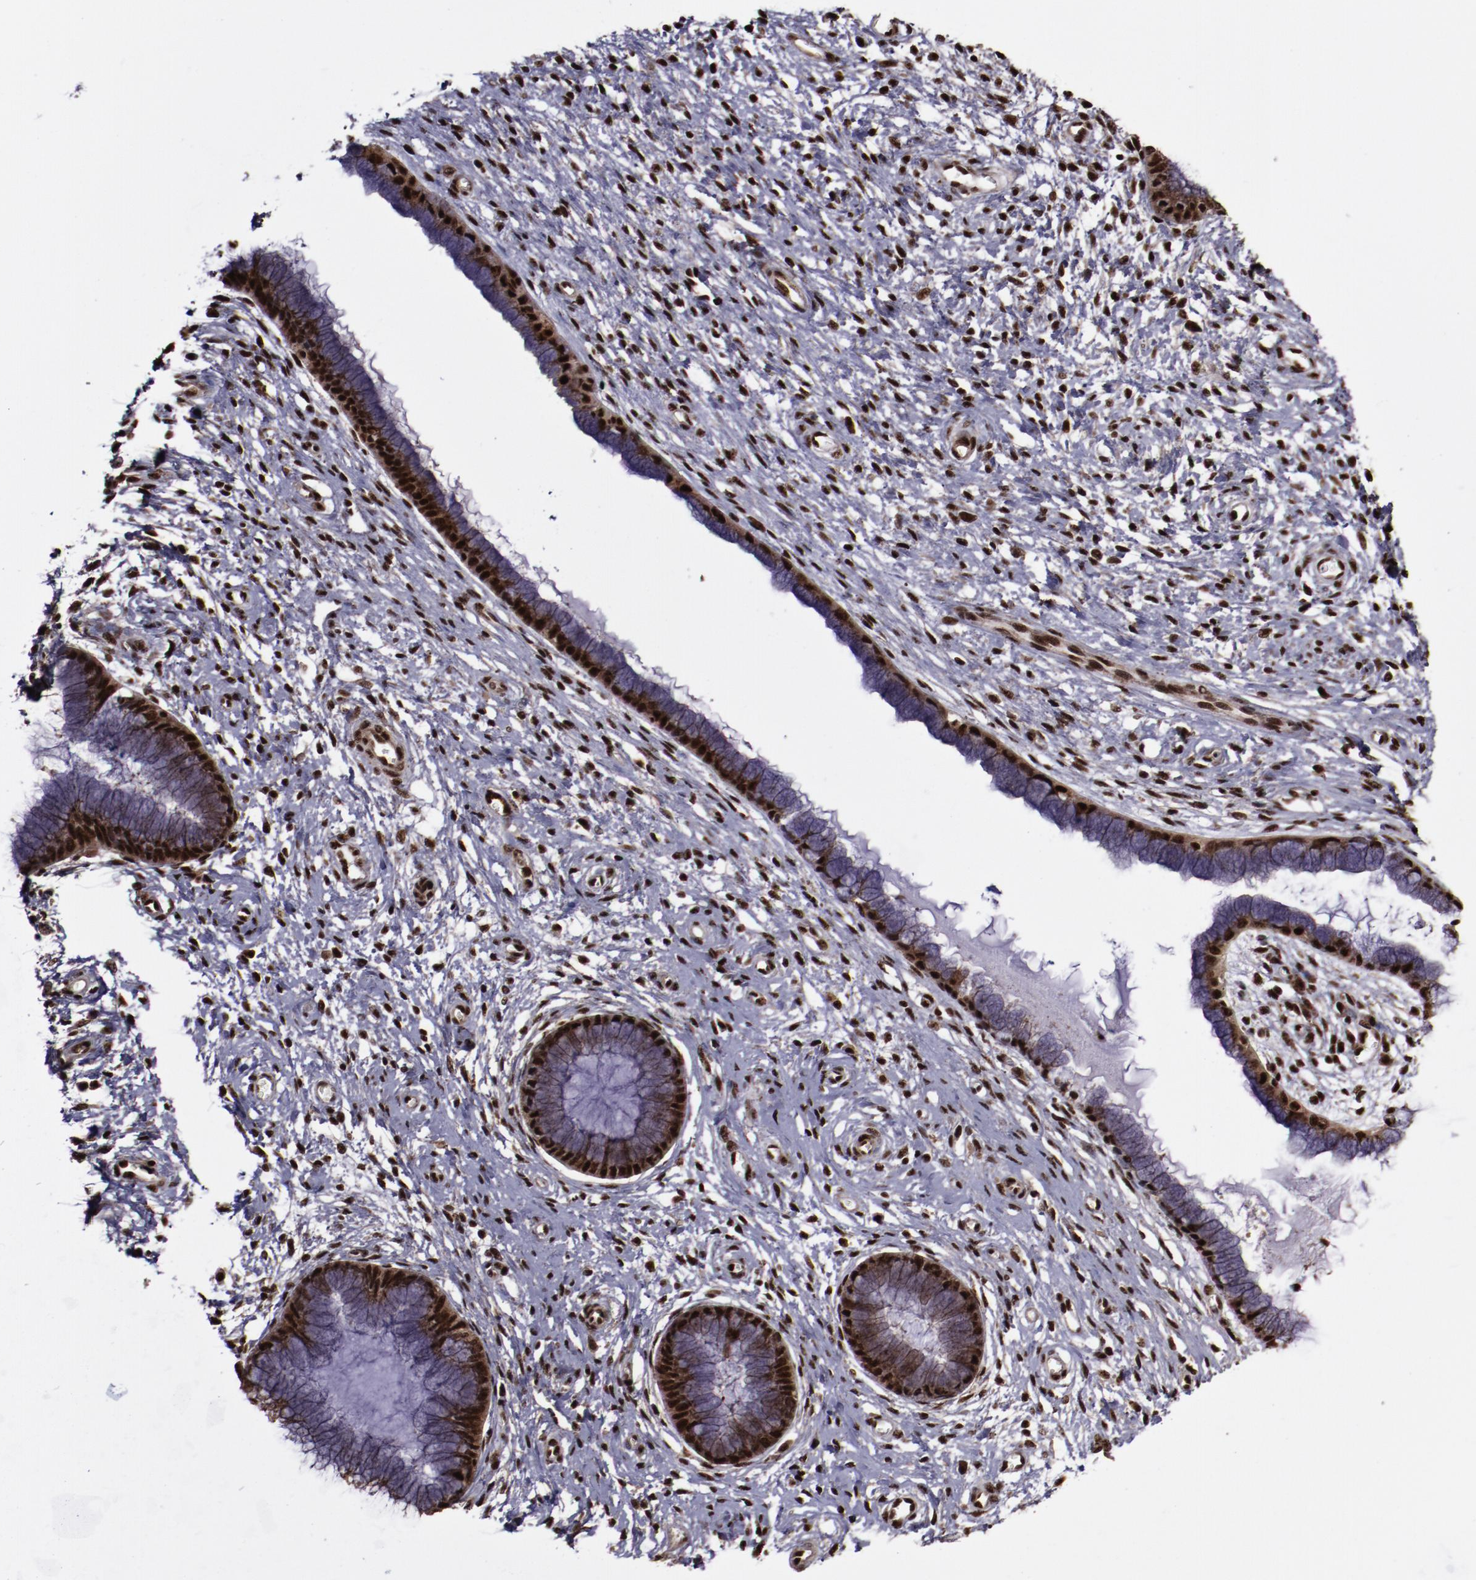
{"staining": {"intensity": "strong", "quantity": ">75%", "location": "nuclear"}, "tissue": "cervix", "cell_type": "Glandular cells", "image_type": "normal", "snomed": [{"axis": "morphology", "description": "Normal tissue, NOS"}, {"axis": "topography", "description": "Cervix"}], "caption": "Immunohistochemistry (IHC) image of normal human cervix stained for a protein (brown), which reveals high levels of strong nuclear positivity in about >75% of glandular cells.", "gene": "SNW1", "patient": {"sex": "female", "age": 55}}